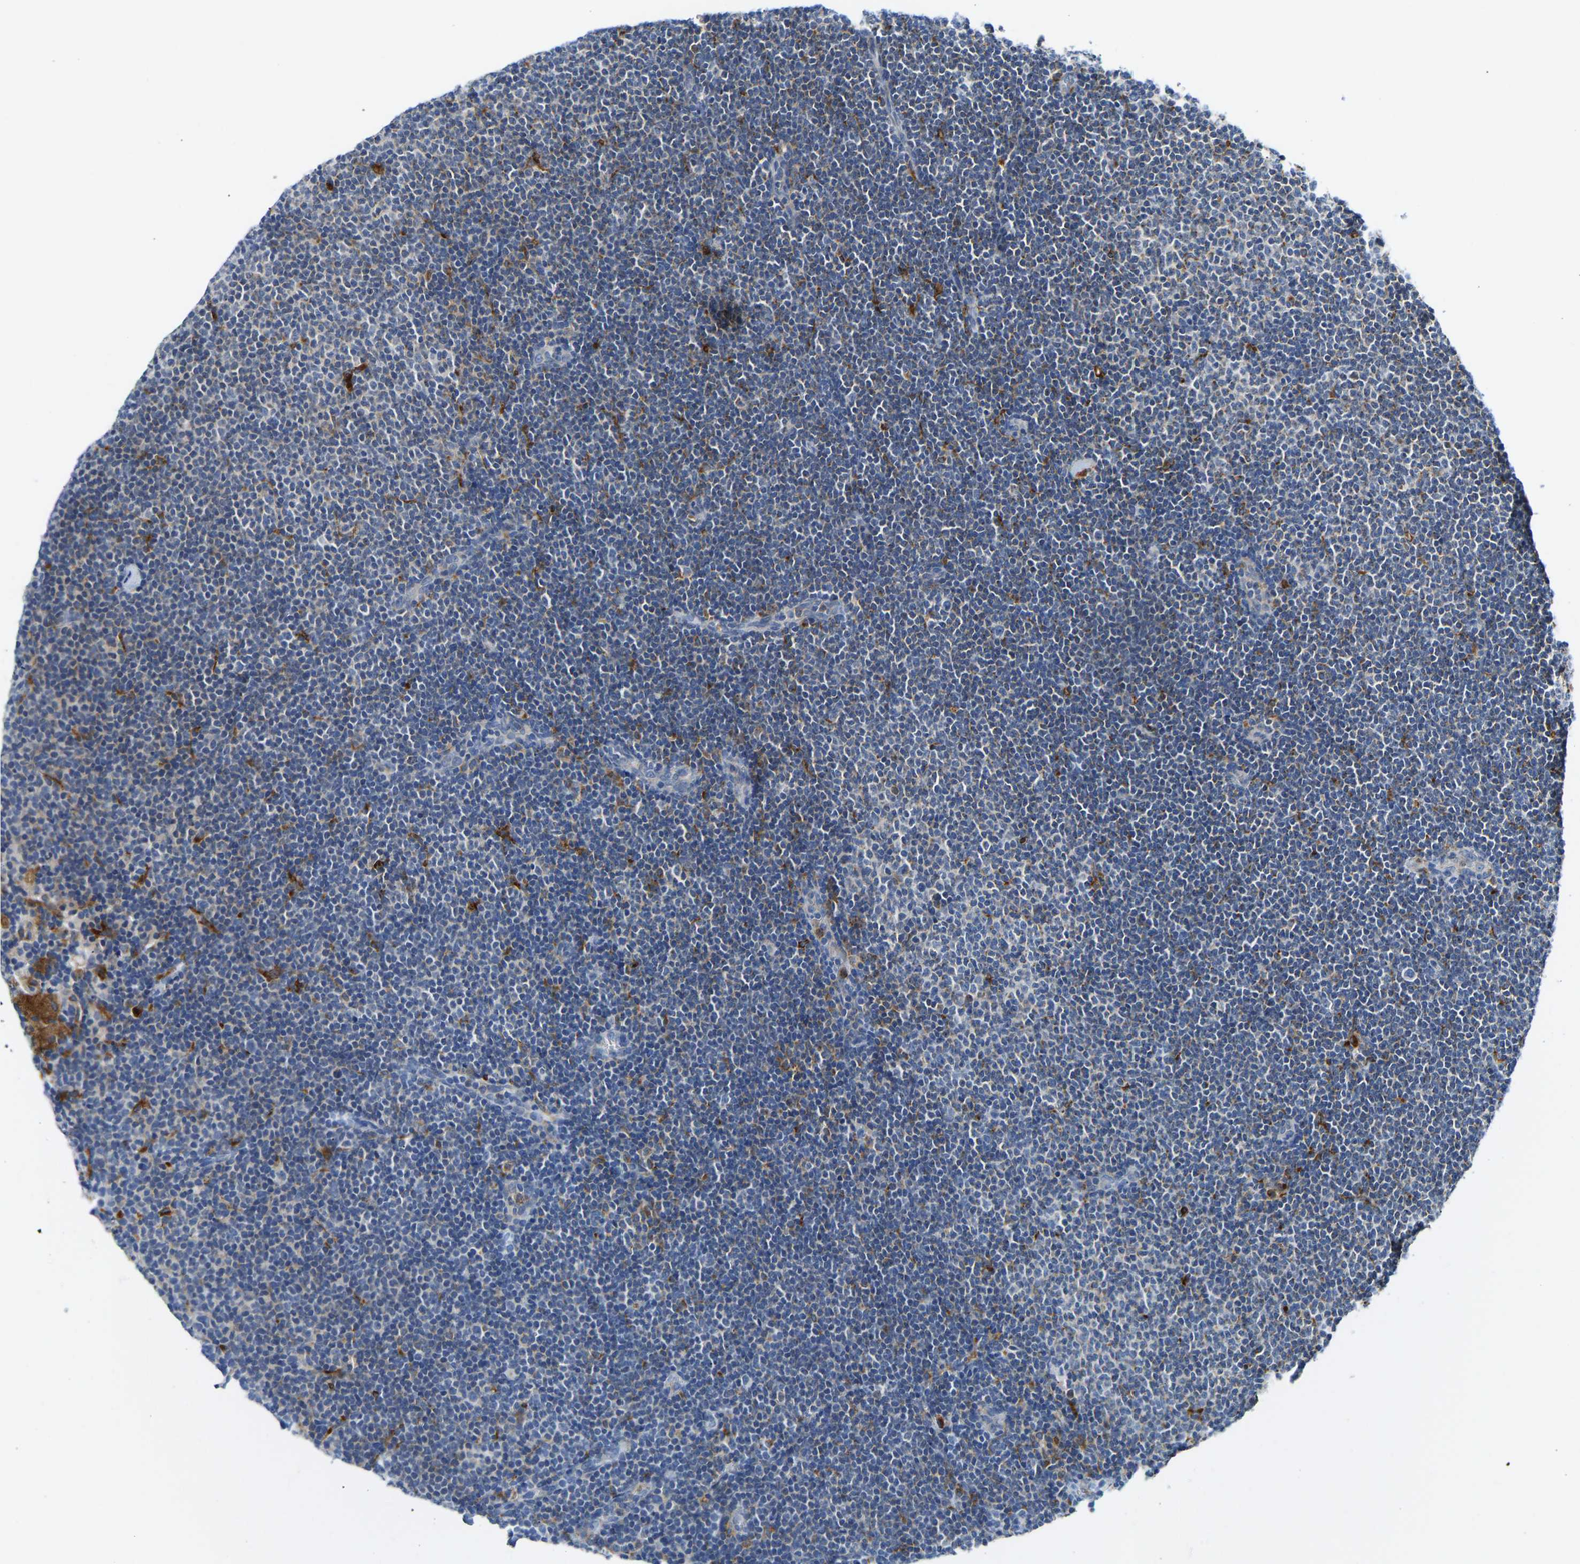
{"staining": {"intensity": "weak", "quantity": "25%-75%", "location": "cytoplasmic/membranous"}, "tissue": "lymphoma", "cell_type": "Tumor cells", "image_type": "cancer", "snomed": [{"axis": "morphology", "description": "Malignant lymphoma, non-Hodgkin's type, Low grade"}, {"axis": "topography", "description": "Lymph node"}], "caption": "This histopathology image displays IHC staining of lymphoma, with low weak cytoplasmic/membranous expression in about 25%-75% of tumor cells.", "gene": "ATP6V1E1", "patient": {"sex": "female", "age": 53}}